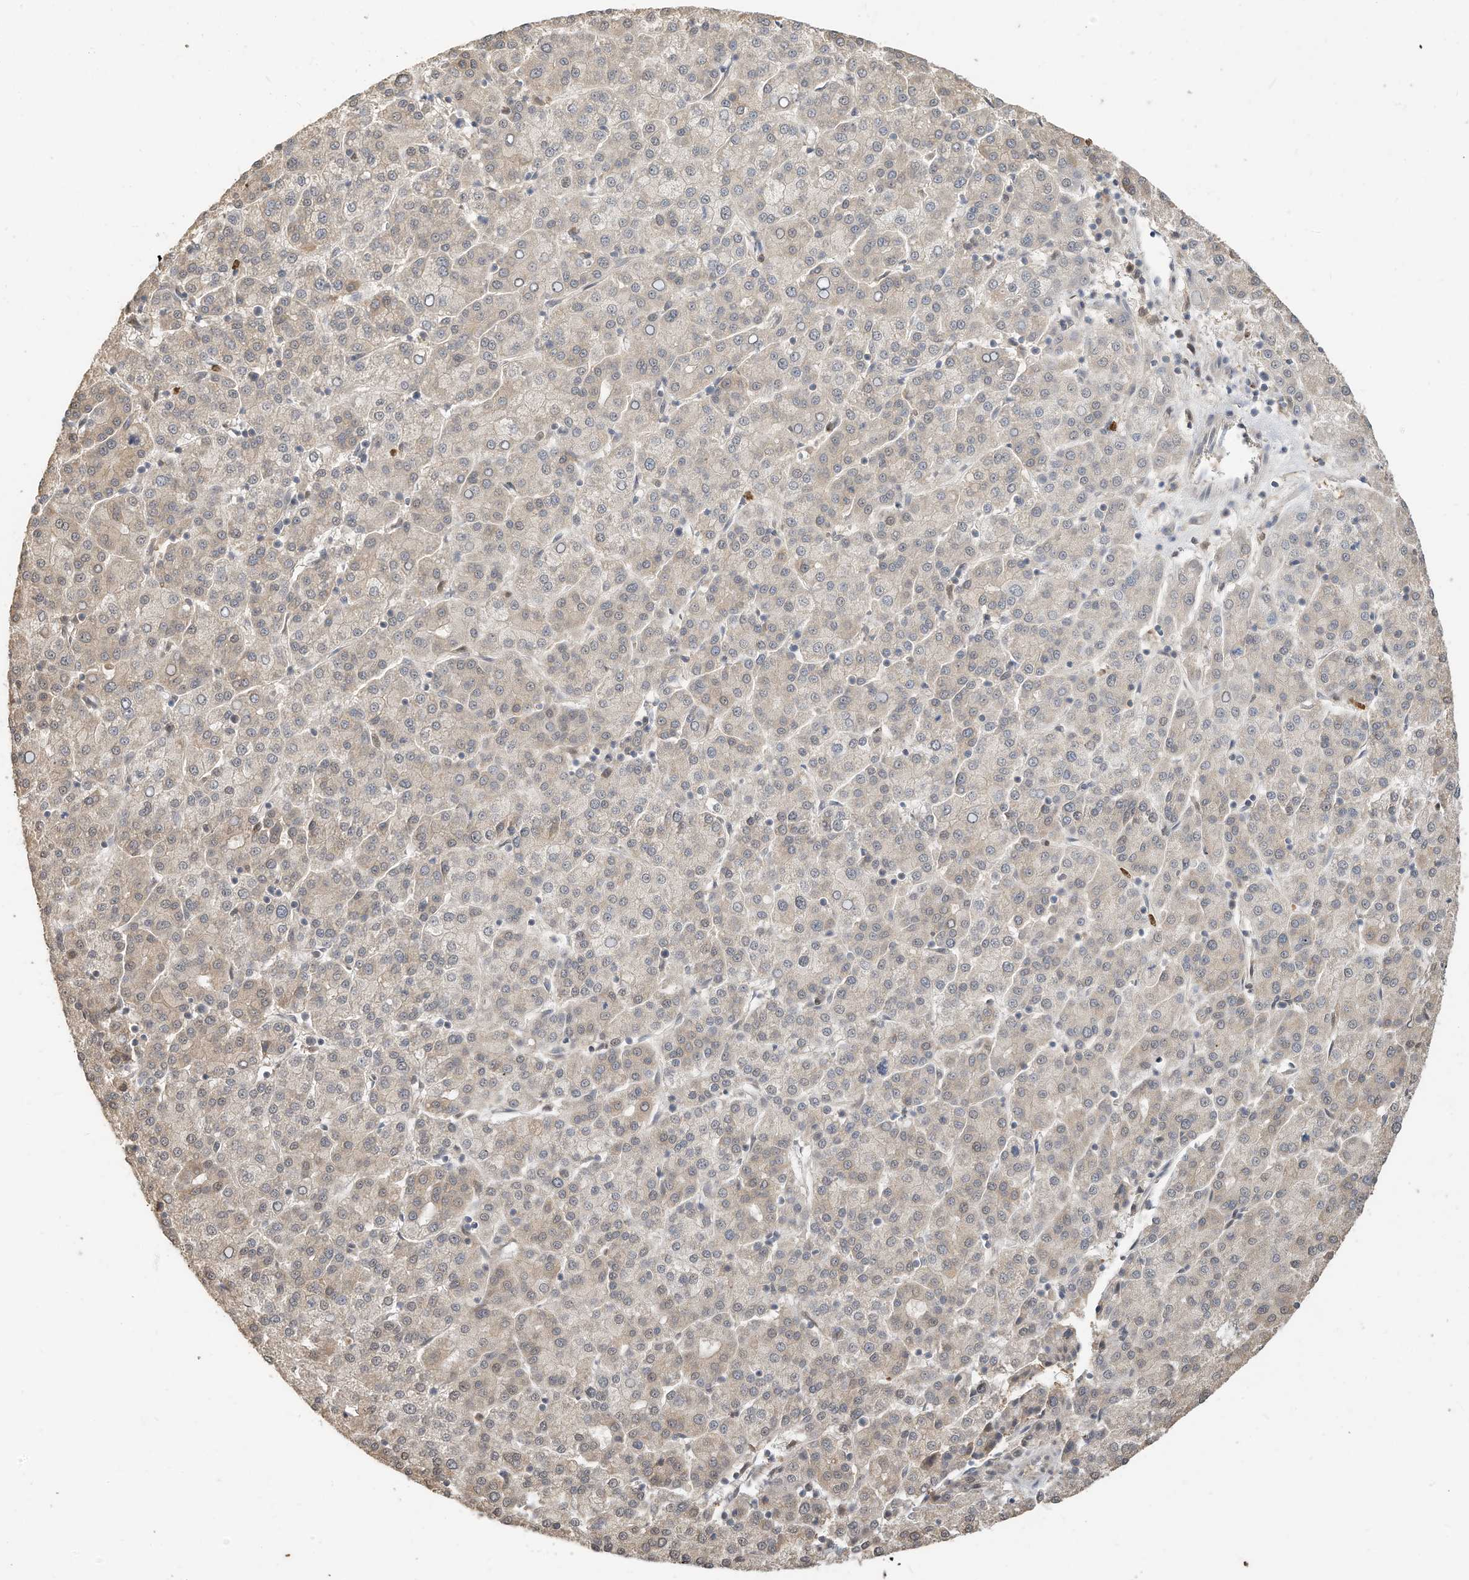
{"staining": {"intensity": "negative", "quantity": "none", "location": "none"}, "tissue": "liver cancer", "cell_type": "Tumor cells", "image_type": "cancer", "snomed": [{"axis": "morphology", "description": "Carcinoma, Hepatocellular, NOS"}, {"axis": "topography", "description": "Liver"}], "caption": "Liver cancer was stained to show a protein in brown. There is no significant staining in tumor cells.", "gene": "OFD1", "patient": {"sex": "female", "age": 58}}